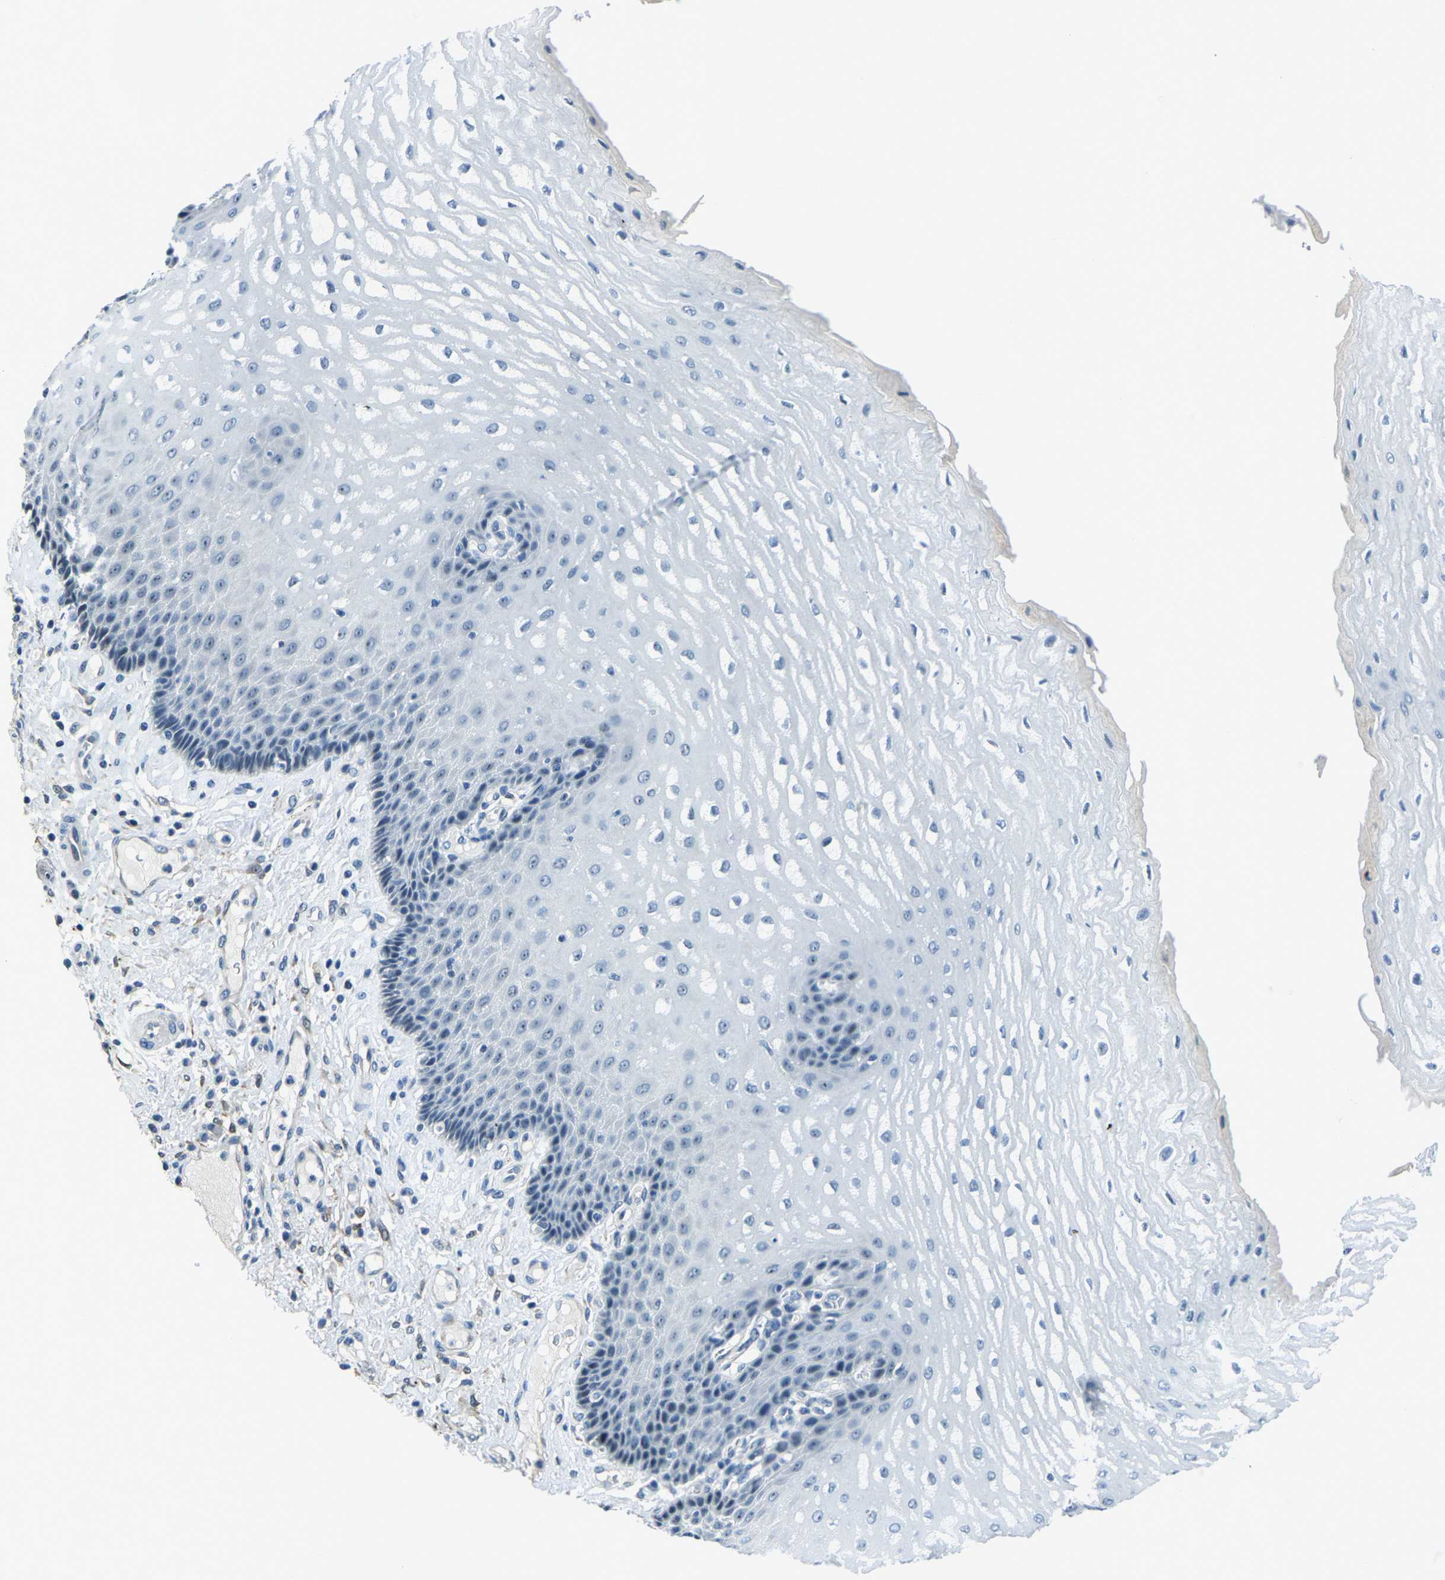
{"staining": {"intensity": "weak", "quantity": "<25%", "location": "nuclear"}, "tissue": "esophagus", "cell_type": "Squamous epithelial cells", "image_type": "normal", "snomed": [{"axis": "morphology", "description": "Normal tissue, NOS"}, {"axis": "topography", "description": "Esophagus"}], "caption": "A high-resolution image shows immunohistochemistry staining of normal esophagus, which reveals no significant positivity in squamous epithelial cells.", "gene": "RRP1", "patient": {"sex": "male", "age": 54}}